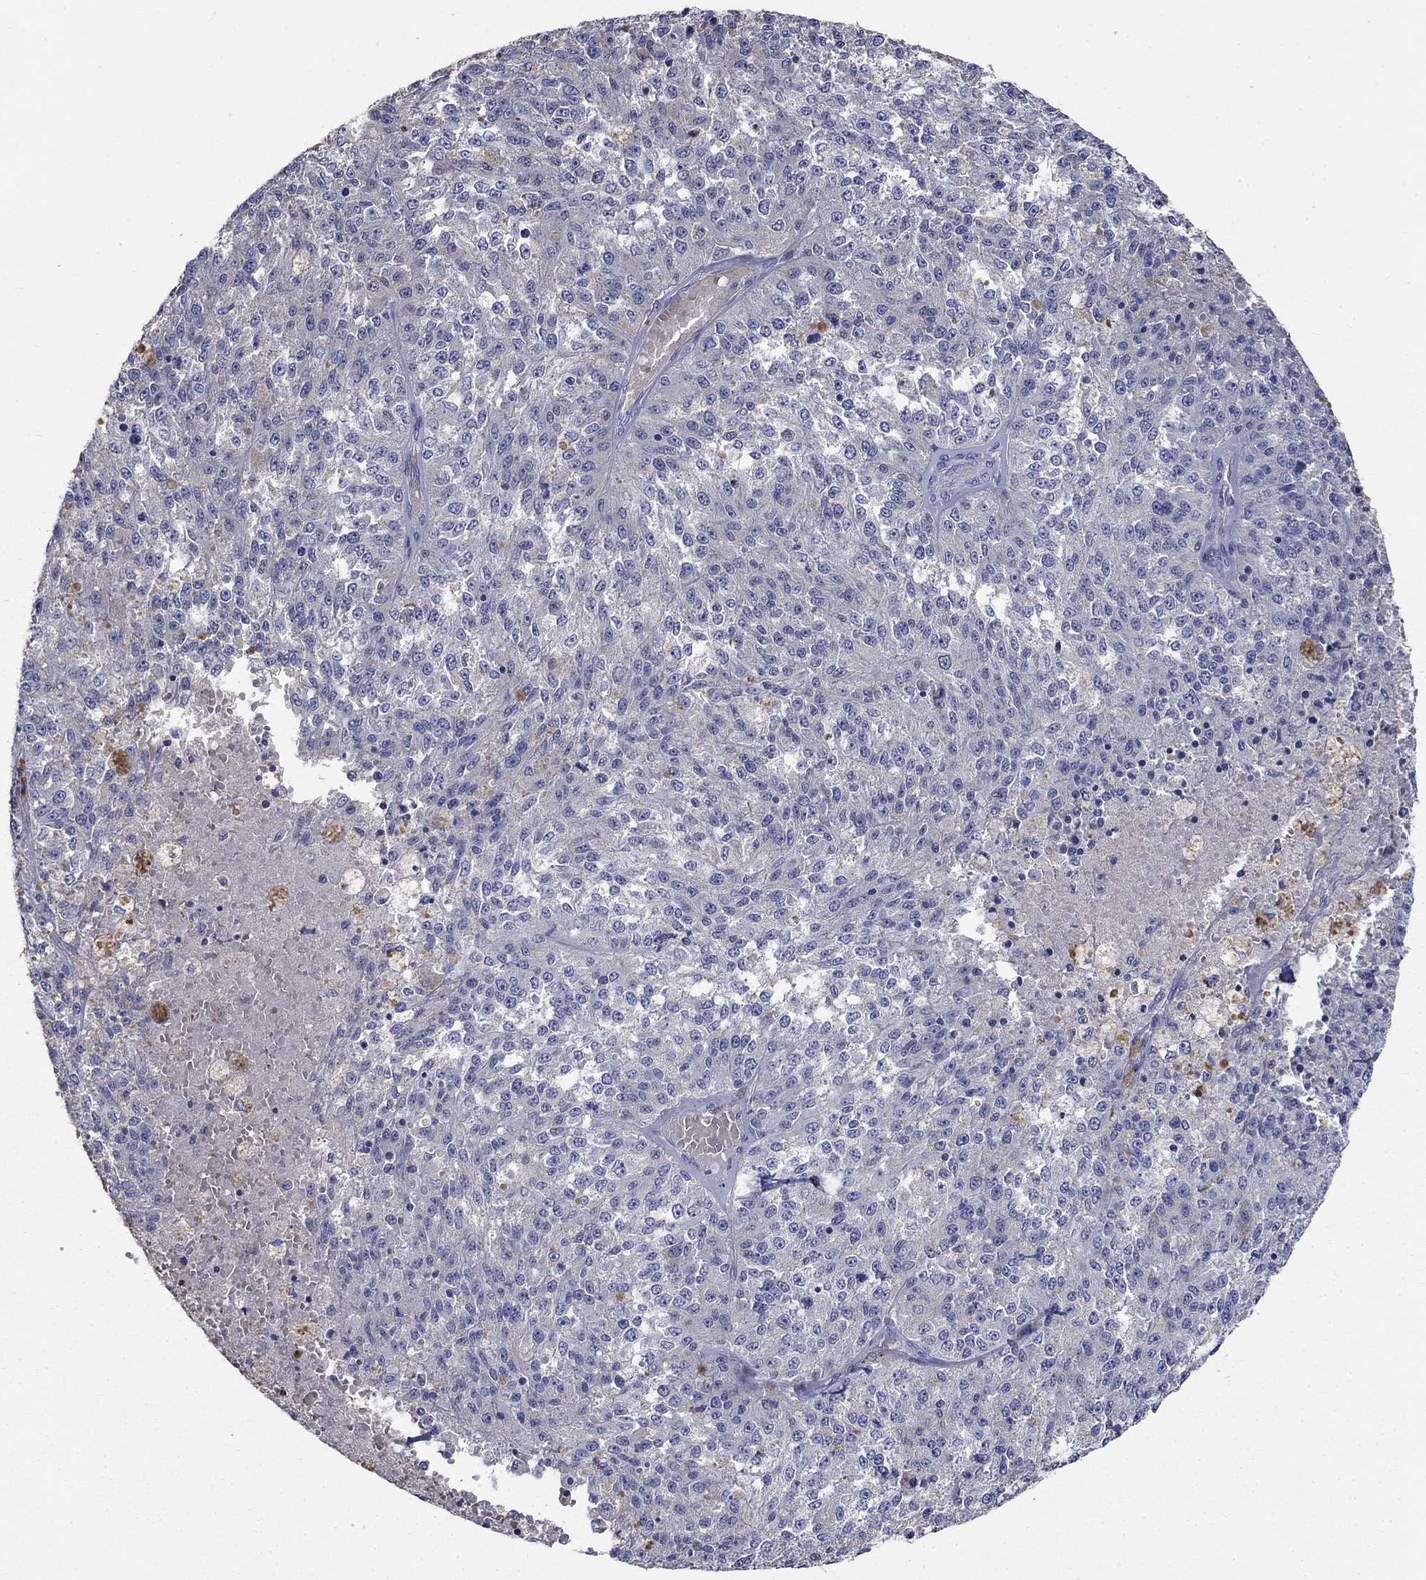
{"staining": {"intensity": "negative", "quantity": "none", "location": "none"}, "tissue": "melanoma", "cell_type": "Tumor cells", "image_type": "cancer", "snomed": [{"axis": "morphology", "description": "Malignant melanoma, Metastatic site"}, {"axis": "topography", "description": "Lymph node"}], "caption": "Immunohistochemistry image of neoplastic tissue: malignant melanoma (metastatic site) stained with DAB (3,3'-diaminobenzidine) exhibits no significant protein positivity in tumor cells.", "gene": "FLNC", "patient": {"sex": "female", "age": 64}}